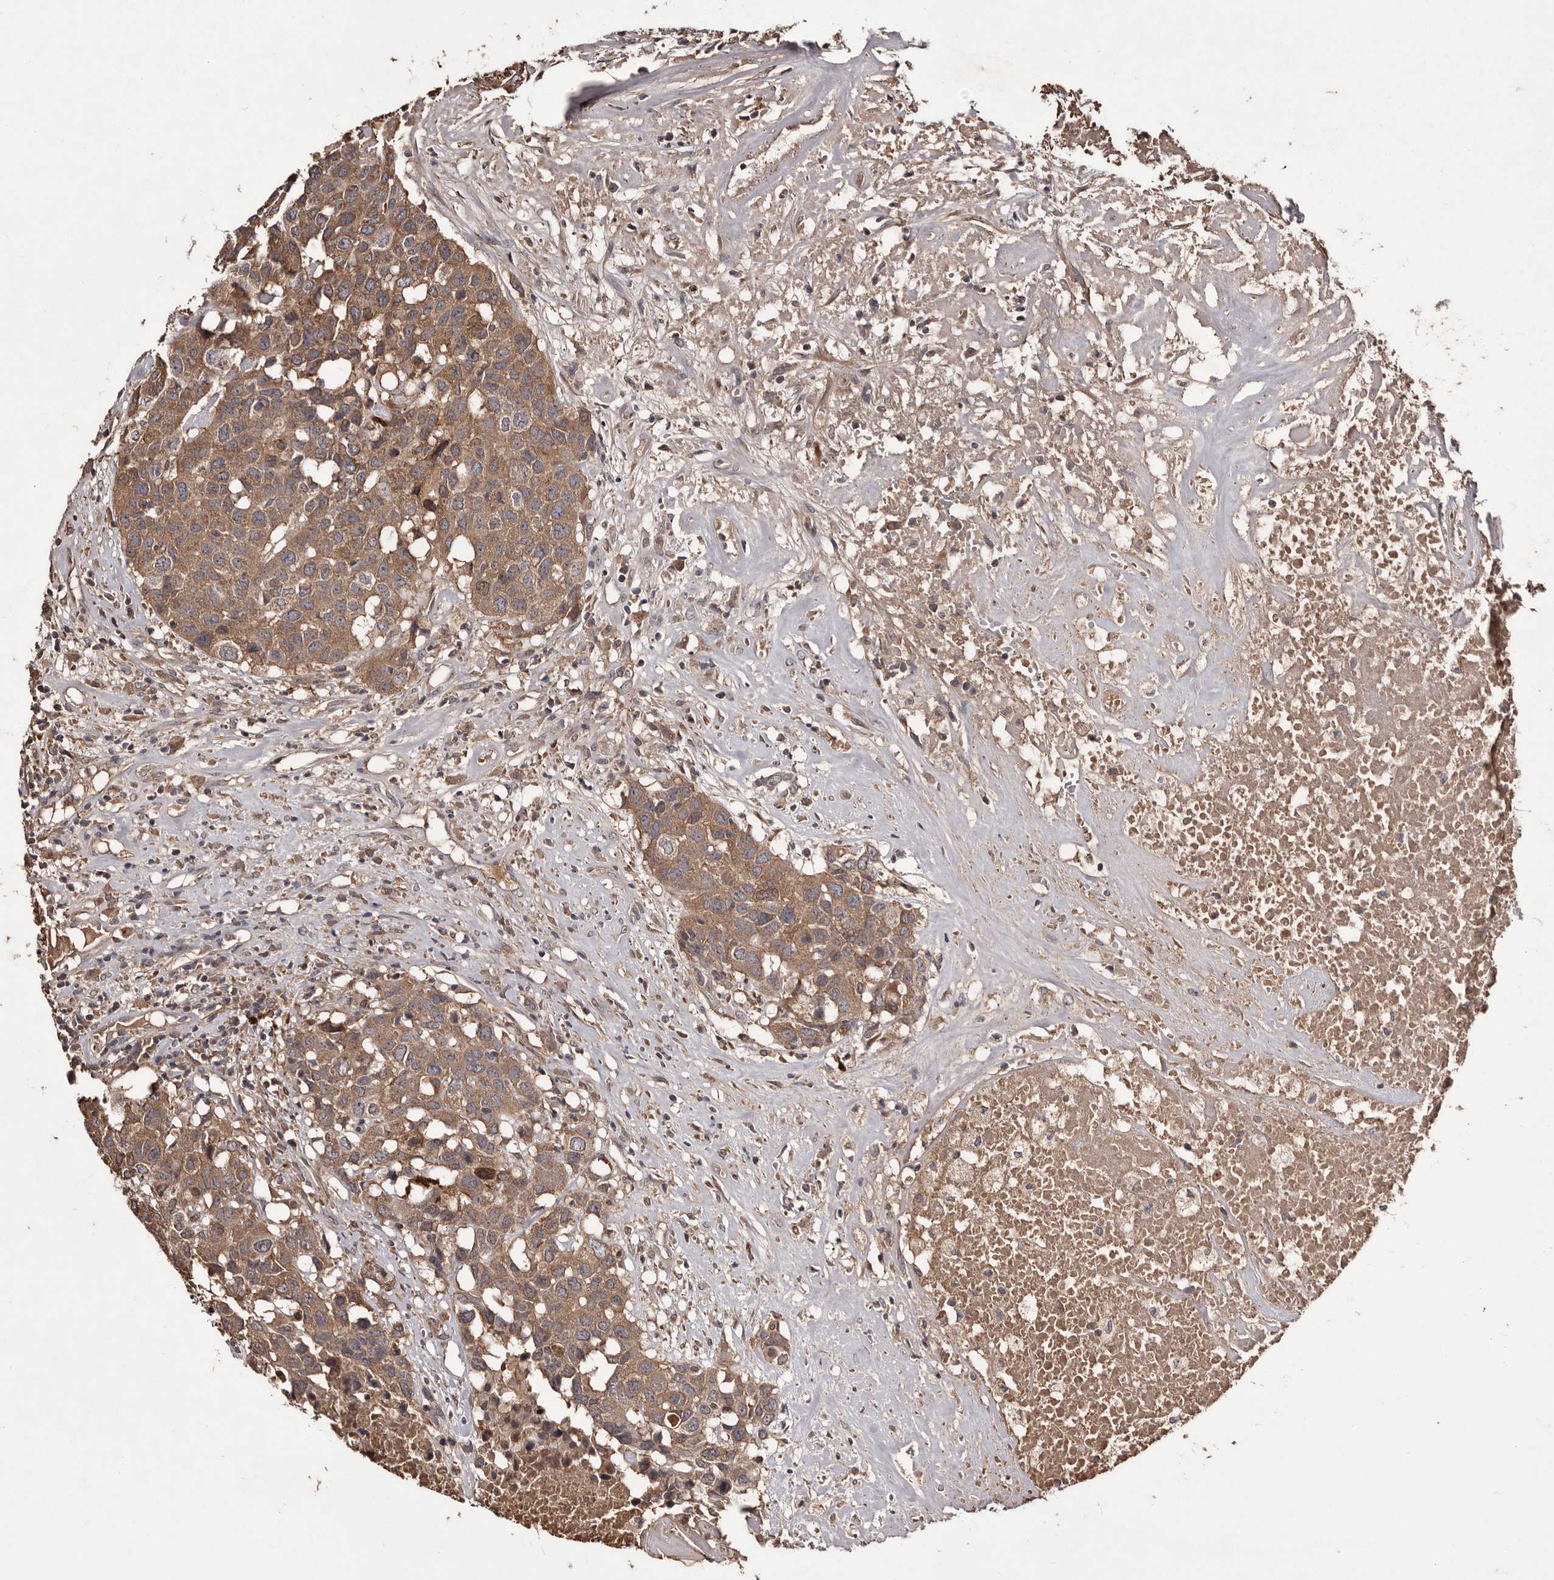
{"staining": {"intensity": "moderate", "quantity": ">75%", "location": "cytoplasmic/membranous"}, "tissue": "head and neck cancer", "cell_type": "Tumor cells", "image_type": "cancer", "snomed": [{"axis": "morphology", "description": "Squamous cell carcinoma, NOS"}, {"axis": "topography", "description": "Head-Neck"}], "caption": "IHC histopathology image of head and neck cancer stained for a protein (brown), which demonstrates medium levels of moderate cytoplasmic/membranous positivity in about >75% of tumor cells.", "gene": "CYP1B1", "patient": {"sex": "male", "age": 66}}